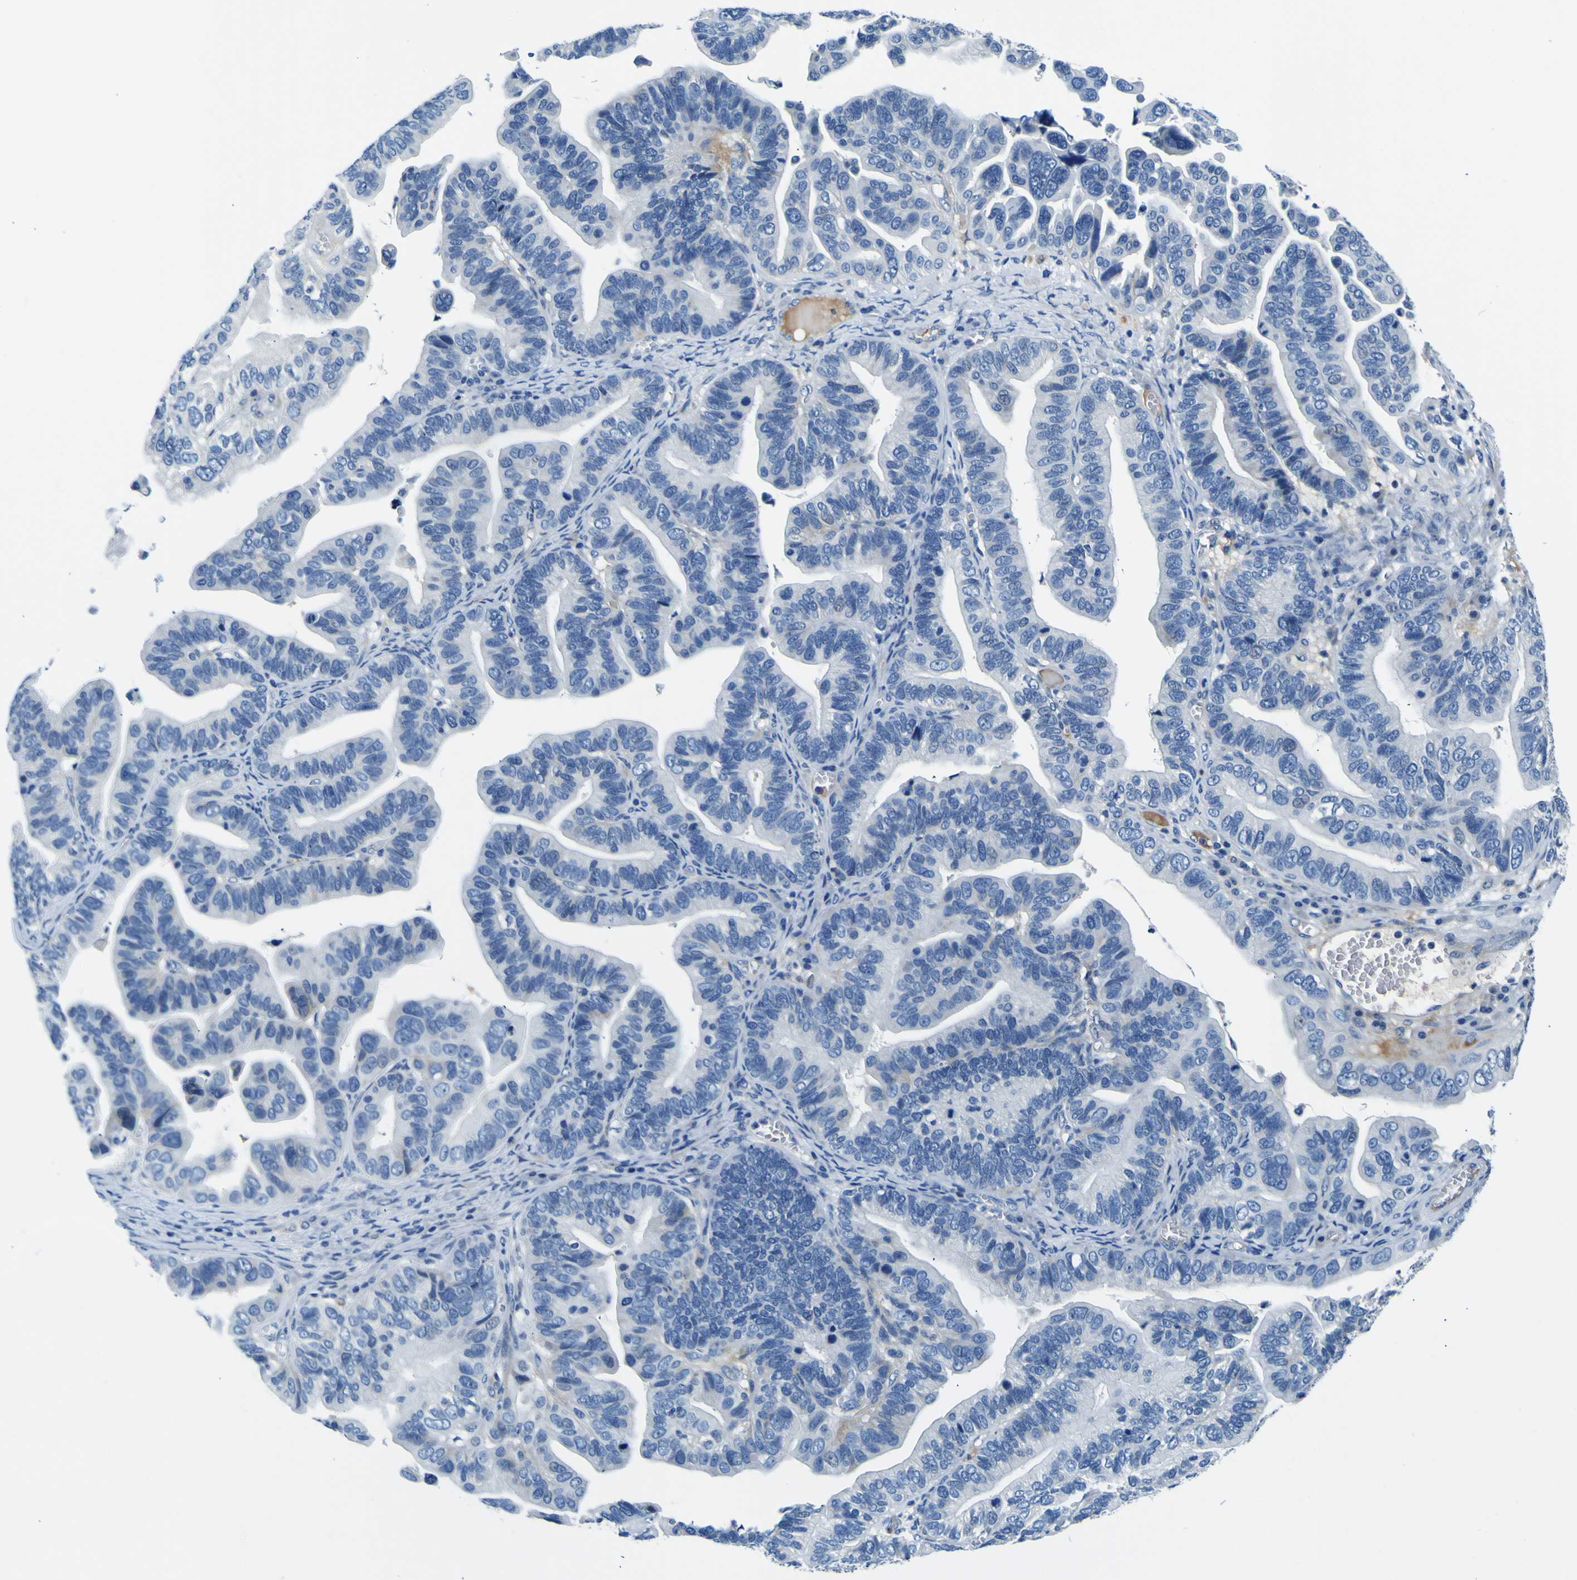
{"staining": {"intensity": "negative", "quantity": "none", "location": "none"}, "tissue": "ovarian cancer", "cell_type": "Tumor cells", "image_type": "cancer", "snomed": [{"axis": "morphology", "description": "Cystadenocarcinoma, serous, NOS"}, {"axis": "topography", "description": "Ovary"}], "caption": "A high-resolution histopathology image shows IHC staining of ovarian serous cystadenocarcinoma, which displays no significant staining in tumor cells. (DAB (3,3'-diaminobenzidine) immunohistochemistry visualized using brightfield microscopy, high magnification).", "gene": "ADGRA2", "patient": {"sex": "female", "age": 56}}